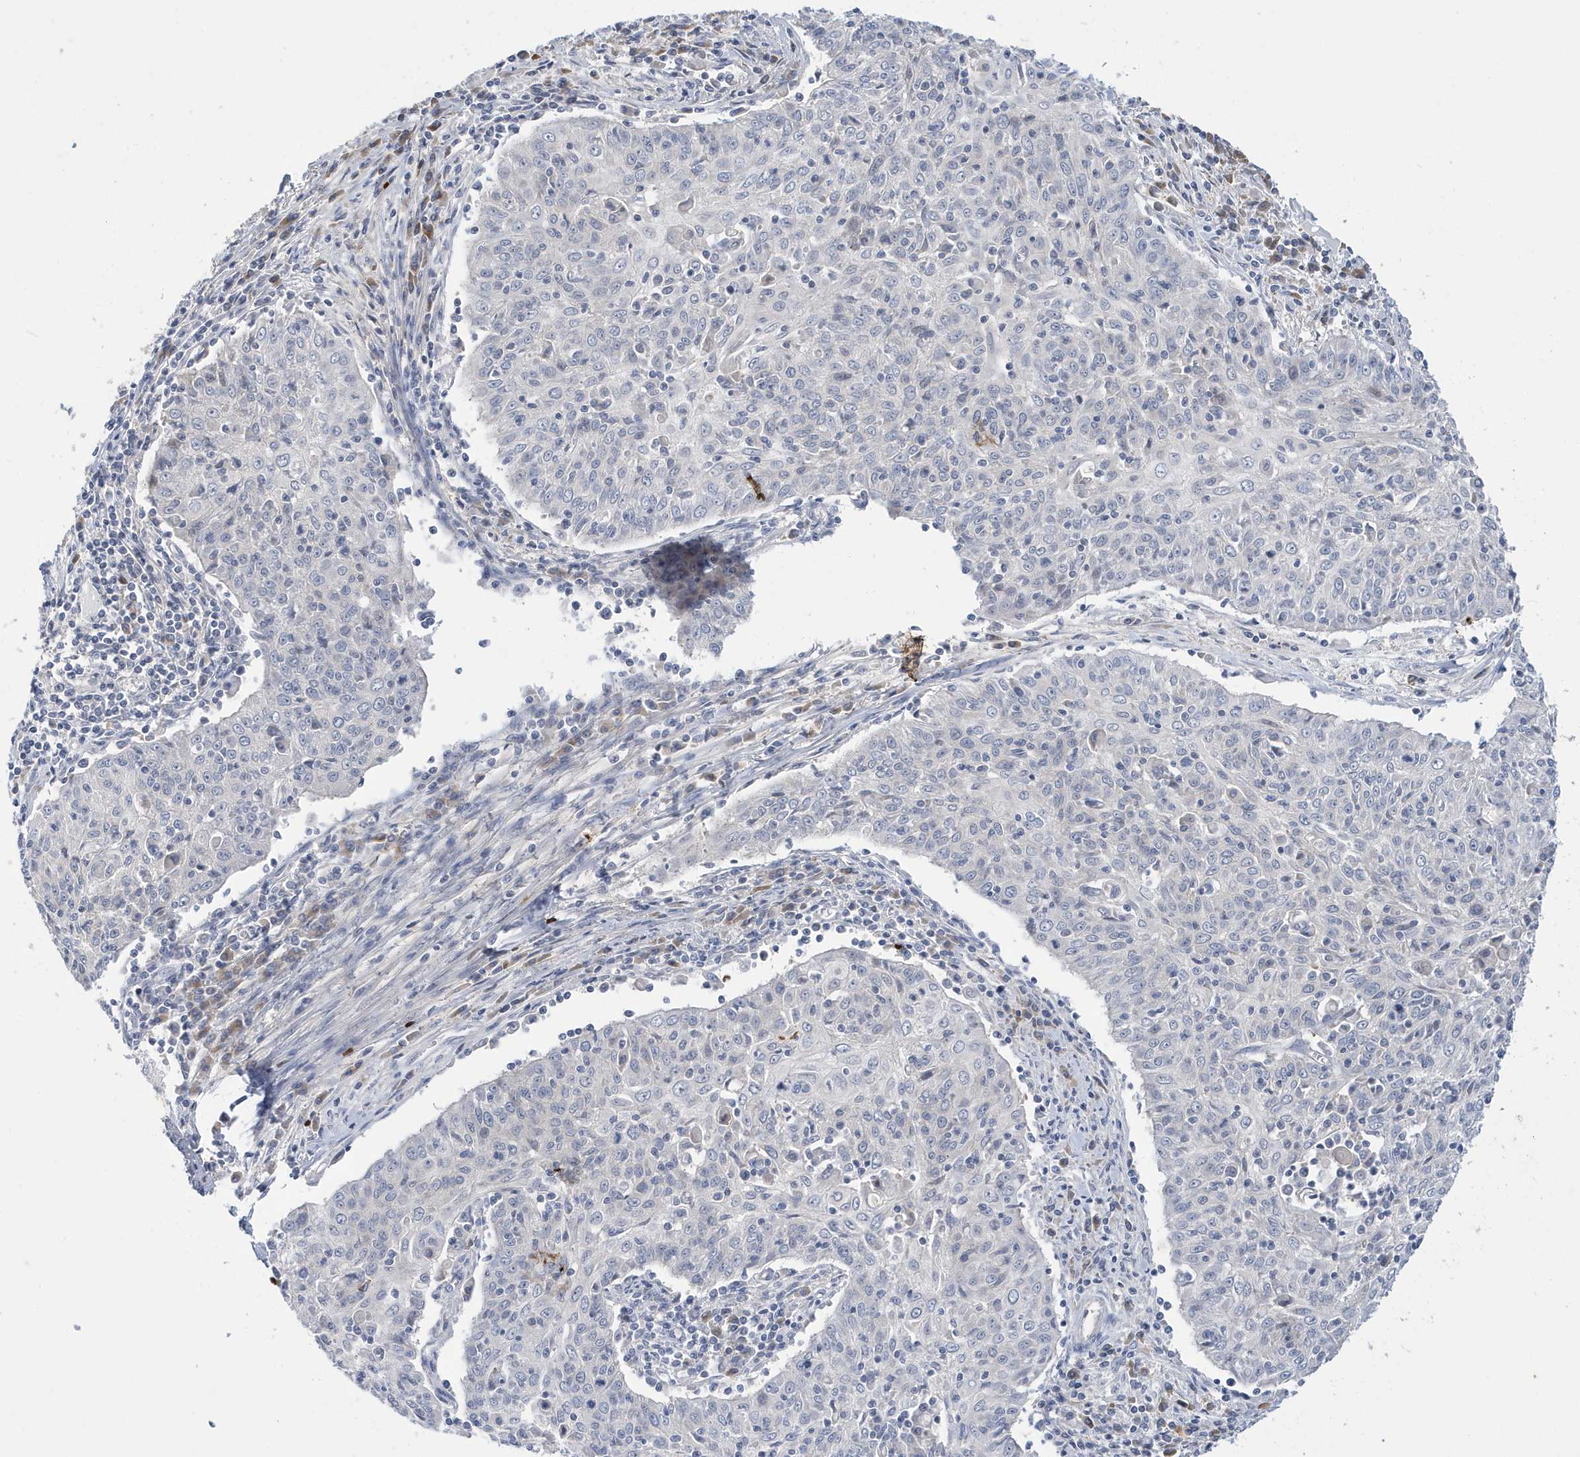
{"staining": {"intensity": "negative", "quantity": "none", "location": "none"}, "tissue": "cervical cancer", "cell_type": "Tumor cells", "image_type": "cancer", "snomed": [{"axis": "morphology", "description": "Squamous cell carcinoma, NOS"}, {"axis": "topography", "description": "Cervix"}], "caption": "The histopathology image displays no staining of tumor cells in squamous cell carcinoma (cervical).", "gene": "ZNF654", "patient": {"sex": "female", "age": 48}}